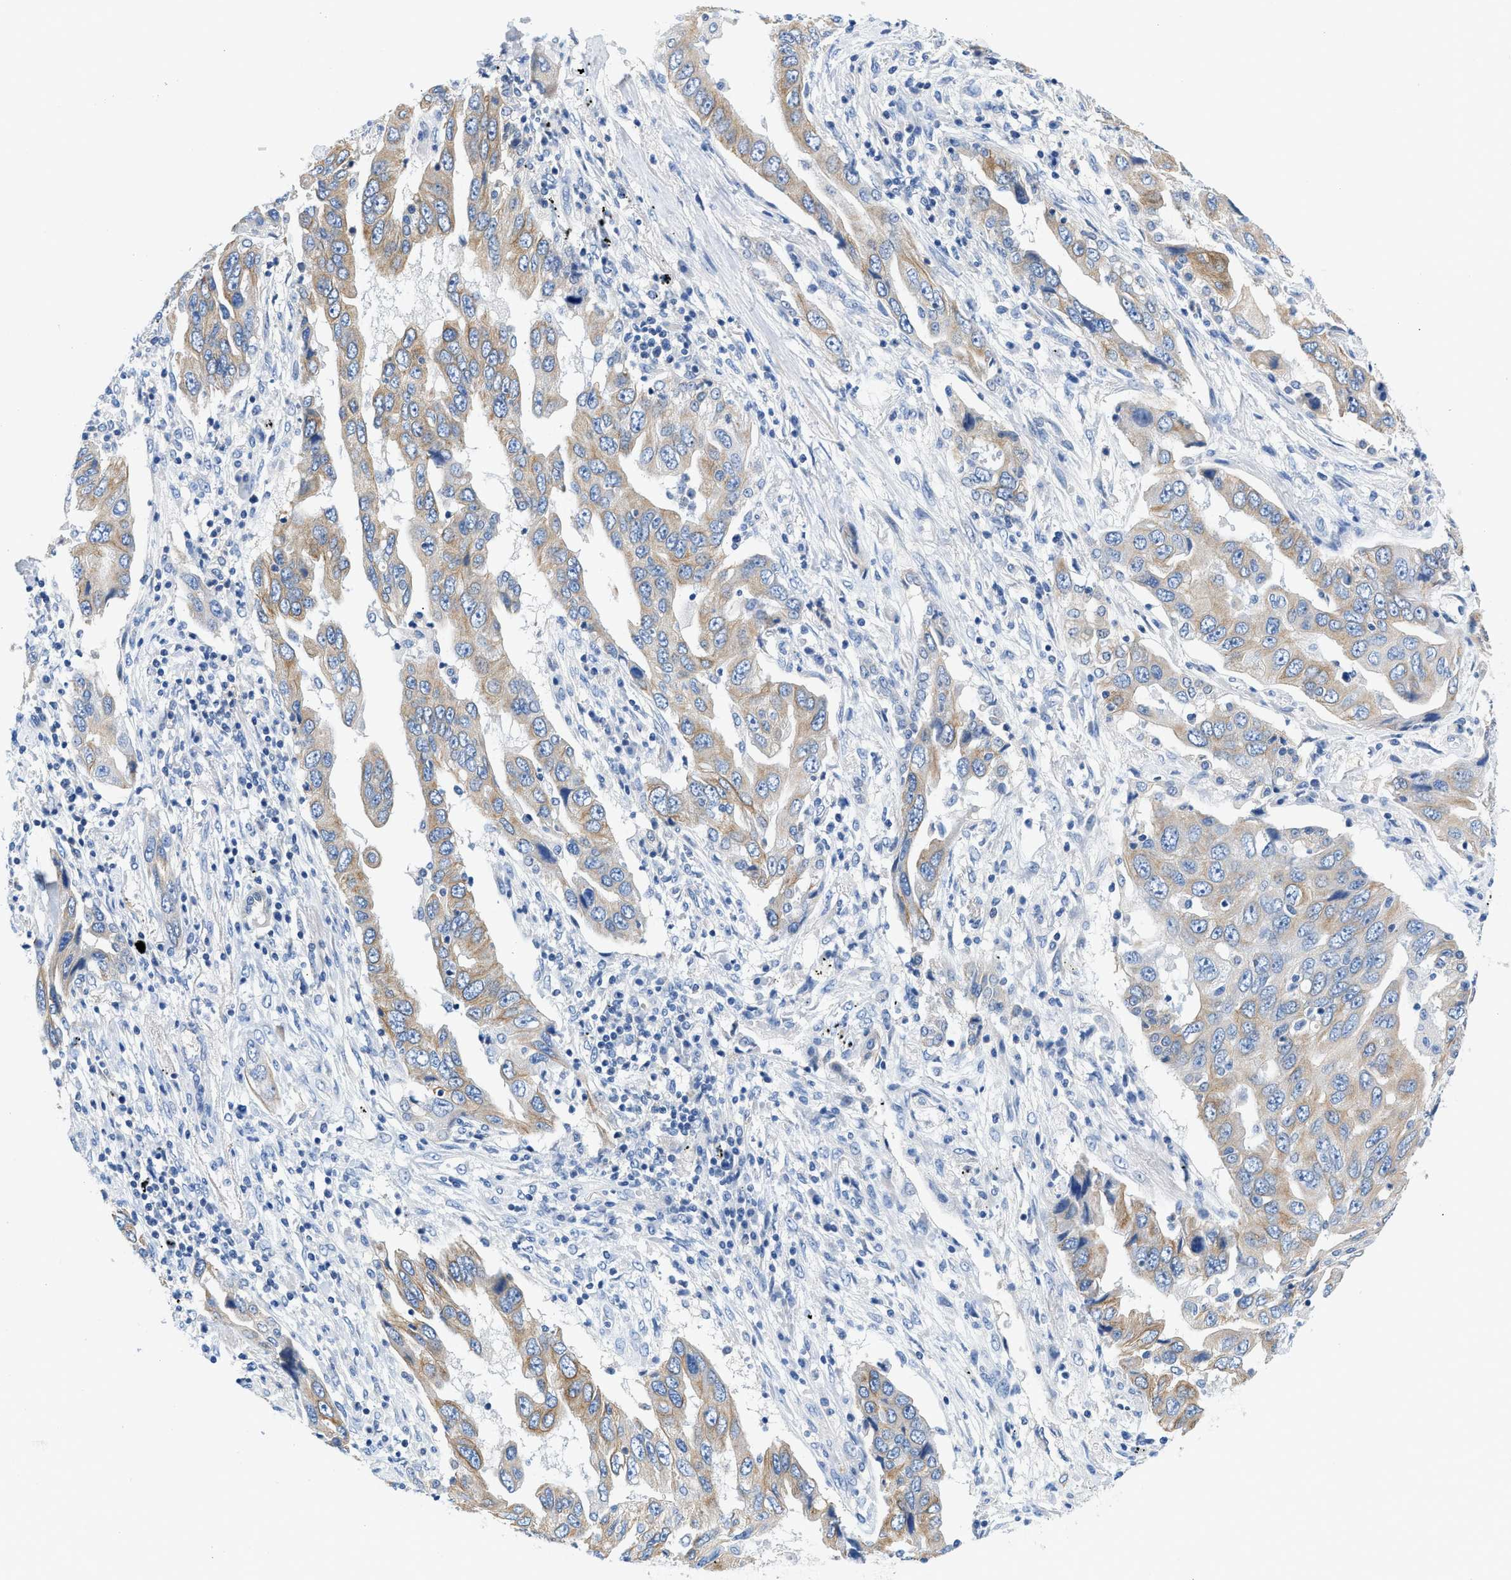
{"staining": {"intensity": "weak", "quantity": ">75%", "location": "cytoplasmic/membranous"}, "tissue": "lung cancer", "cell_type": "Tumor cells", "image_type": "cancer", "snomed": [{"axis": "morphology", "description": "Adenocarcinoma, NOS"}, {"axis": "topography", "description": "Lung"}], "caption": "The histopathology image reveals immunohistochemical staining of lung cancer (adenocarcinoma). There is weak cytoplasmic/membranous staining is identified in approximately >75% of tumor cells. The staining was performed using DAB, with brown indicating positive protein expression. Nuclei are stained blue with hematoxylin.", "gene": "BPGM", "patient": {"sex": "female", "age": 65}}